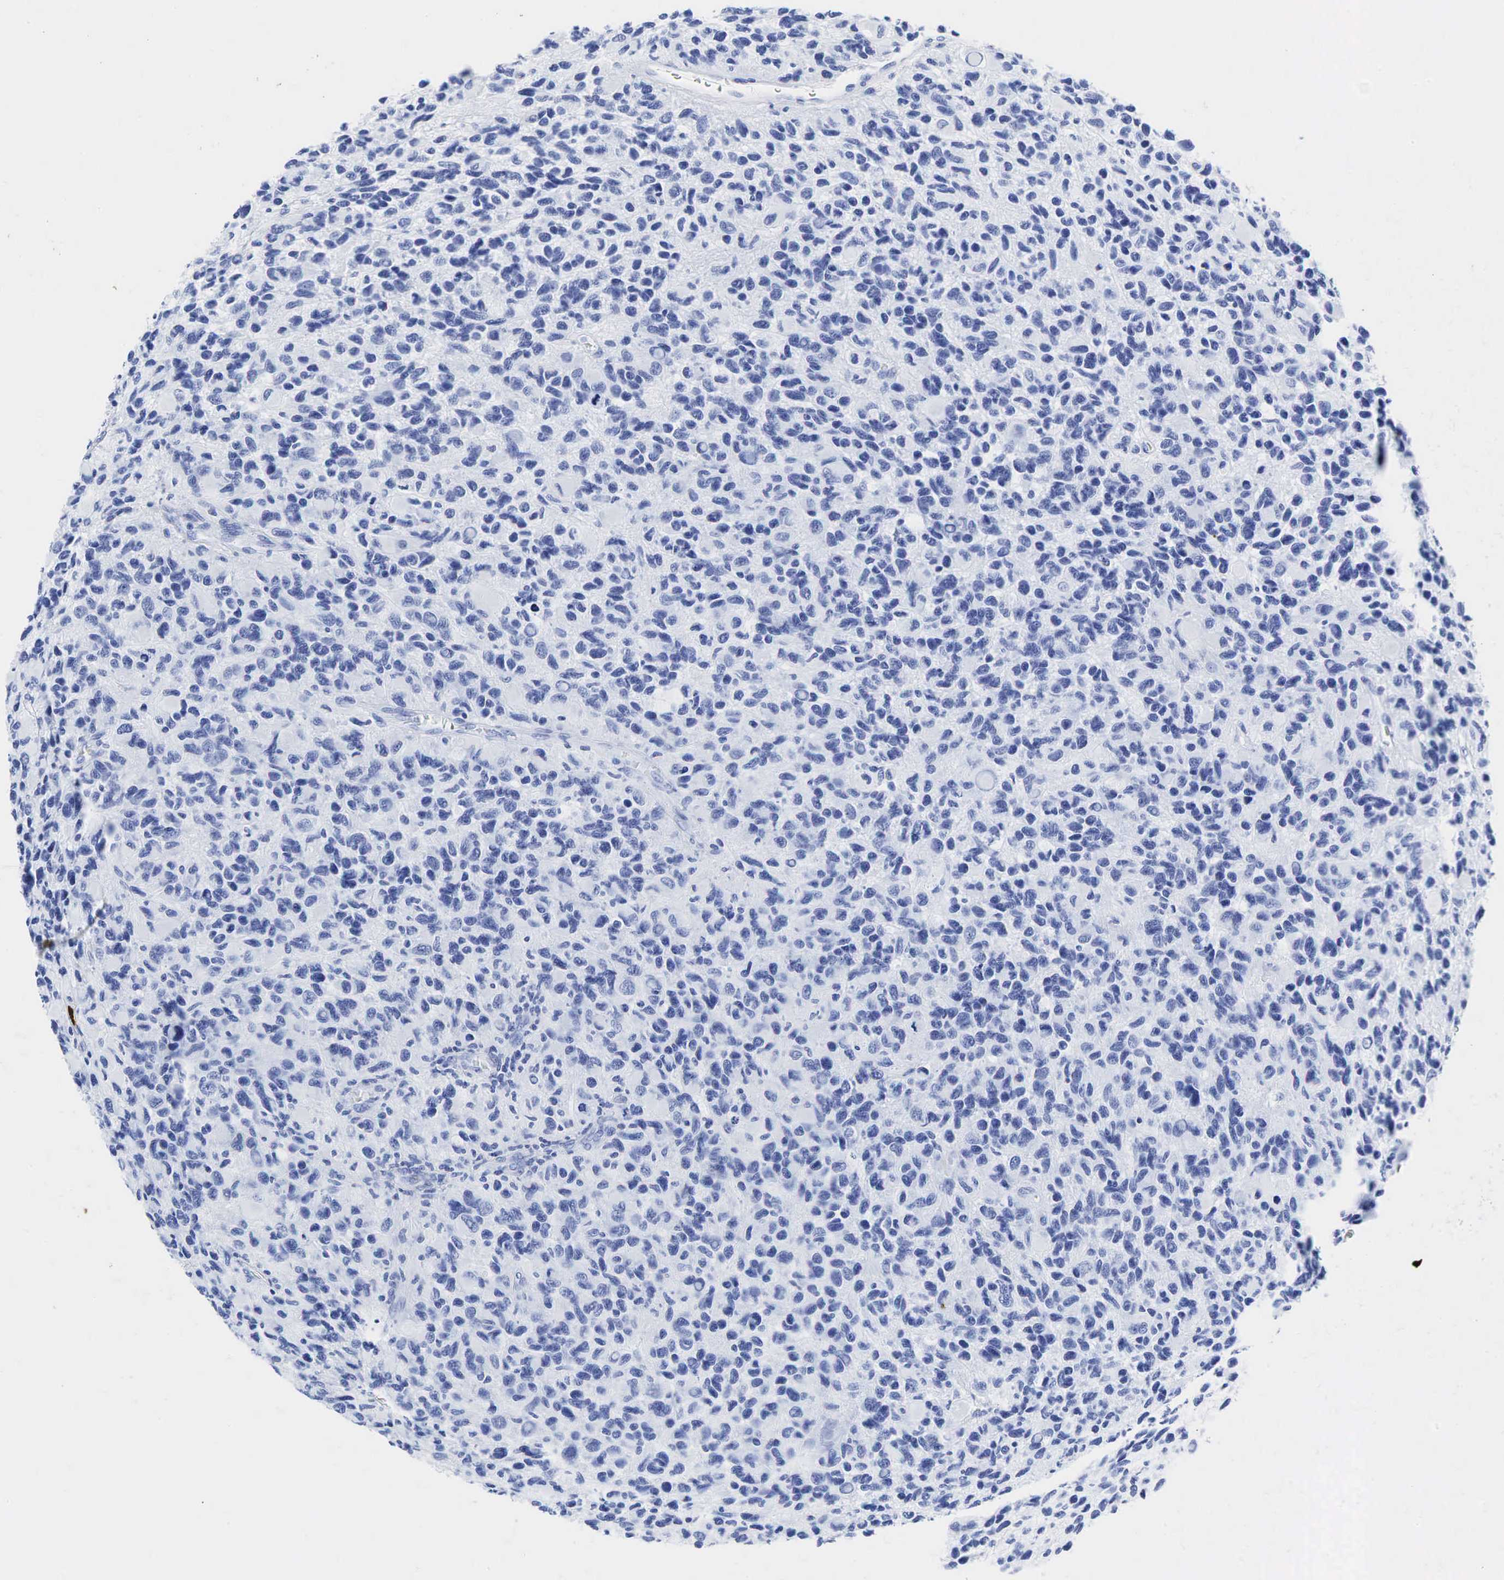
{"staining": {"intensity": "negative", "quantity": "none", "location": "none"}, "tissue": "glioma", "cell_type": "Tumor cells", "image_type": "cancer", "snomed": [{"axis": "morphology", "description": "Glioma, malignant, High grade"}, {"axis": "topography", "description": "Brain"}], "caption": "A micrograph of glioma stained for a protein shows no brown staining in tumor cells.", "gene": "LYZ", "patient": {"sex": "male", "age": 77}}